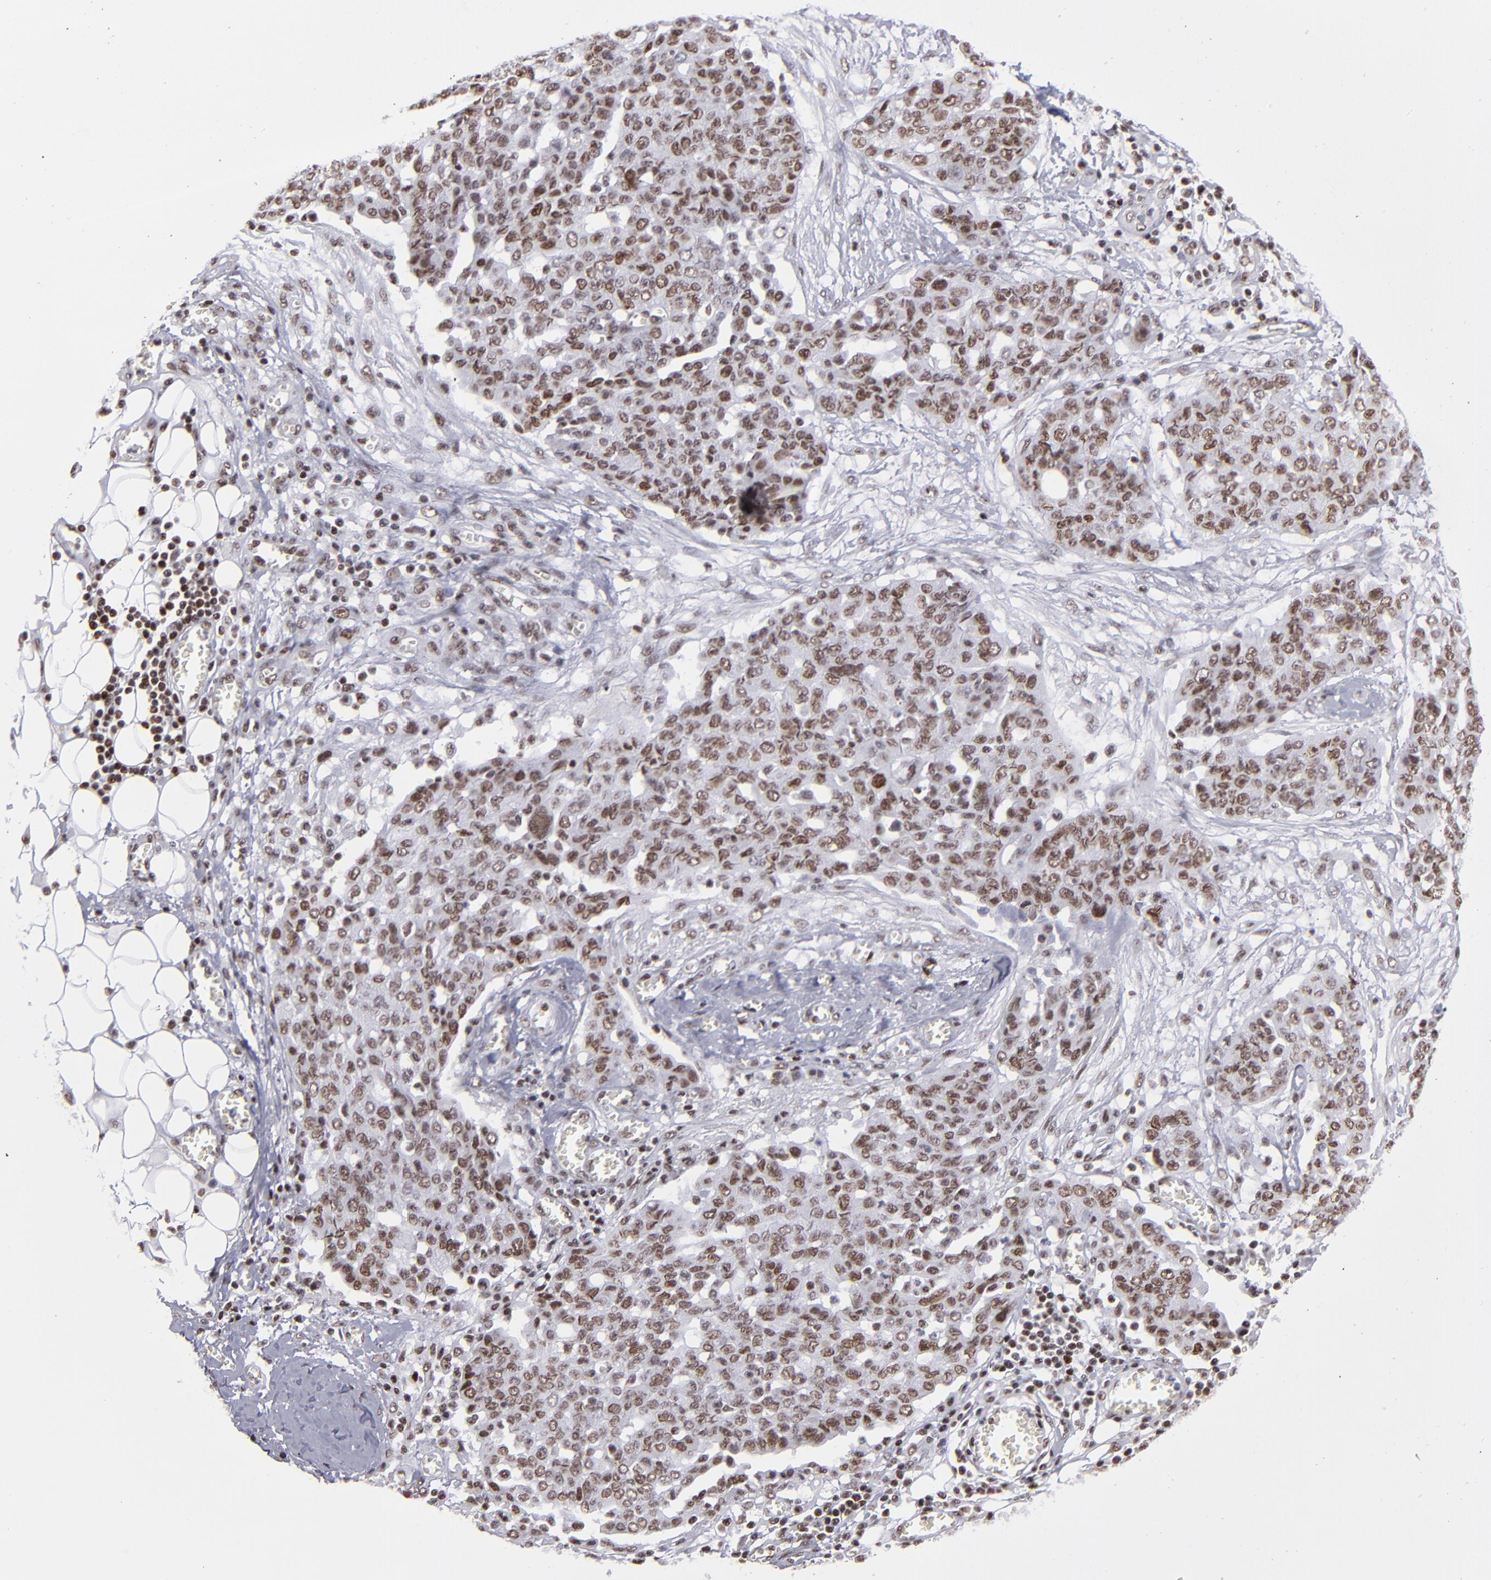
{"staining": {"intensity": "moderate", "quantity": ">75%", "location": "nuclear"}, "tissue": "ovarian cancer", "cell_type": "Tumor cells", "image_type": "cancer", "snomed": [{"axis": "morphology", "description": "Cystadenocarcinoma, serous, NOS"}, {"axis": "topography", "description": "Soft tissue"}, {"axis": "topography", "description": "Ovary"}], "caption": "Immunohistochemistry of serous cystadenocarcinoma (ovarian) exhibits medium levels of moderate nuclear staining in approximately >75% of tumor cells. (Brightfield microscopy of DAB IHC at high magnification).", "gene": "TERF2", "patient": {"sex": "female", "age": 57}}